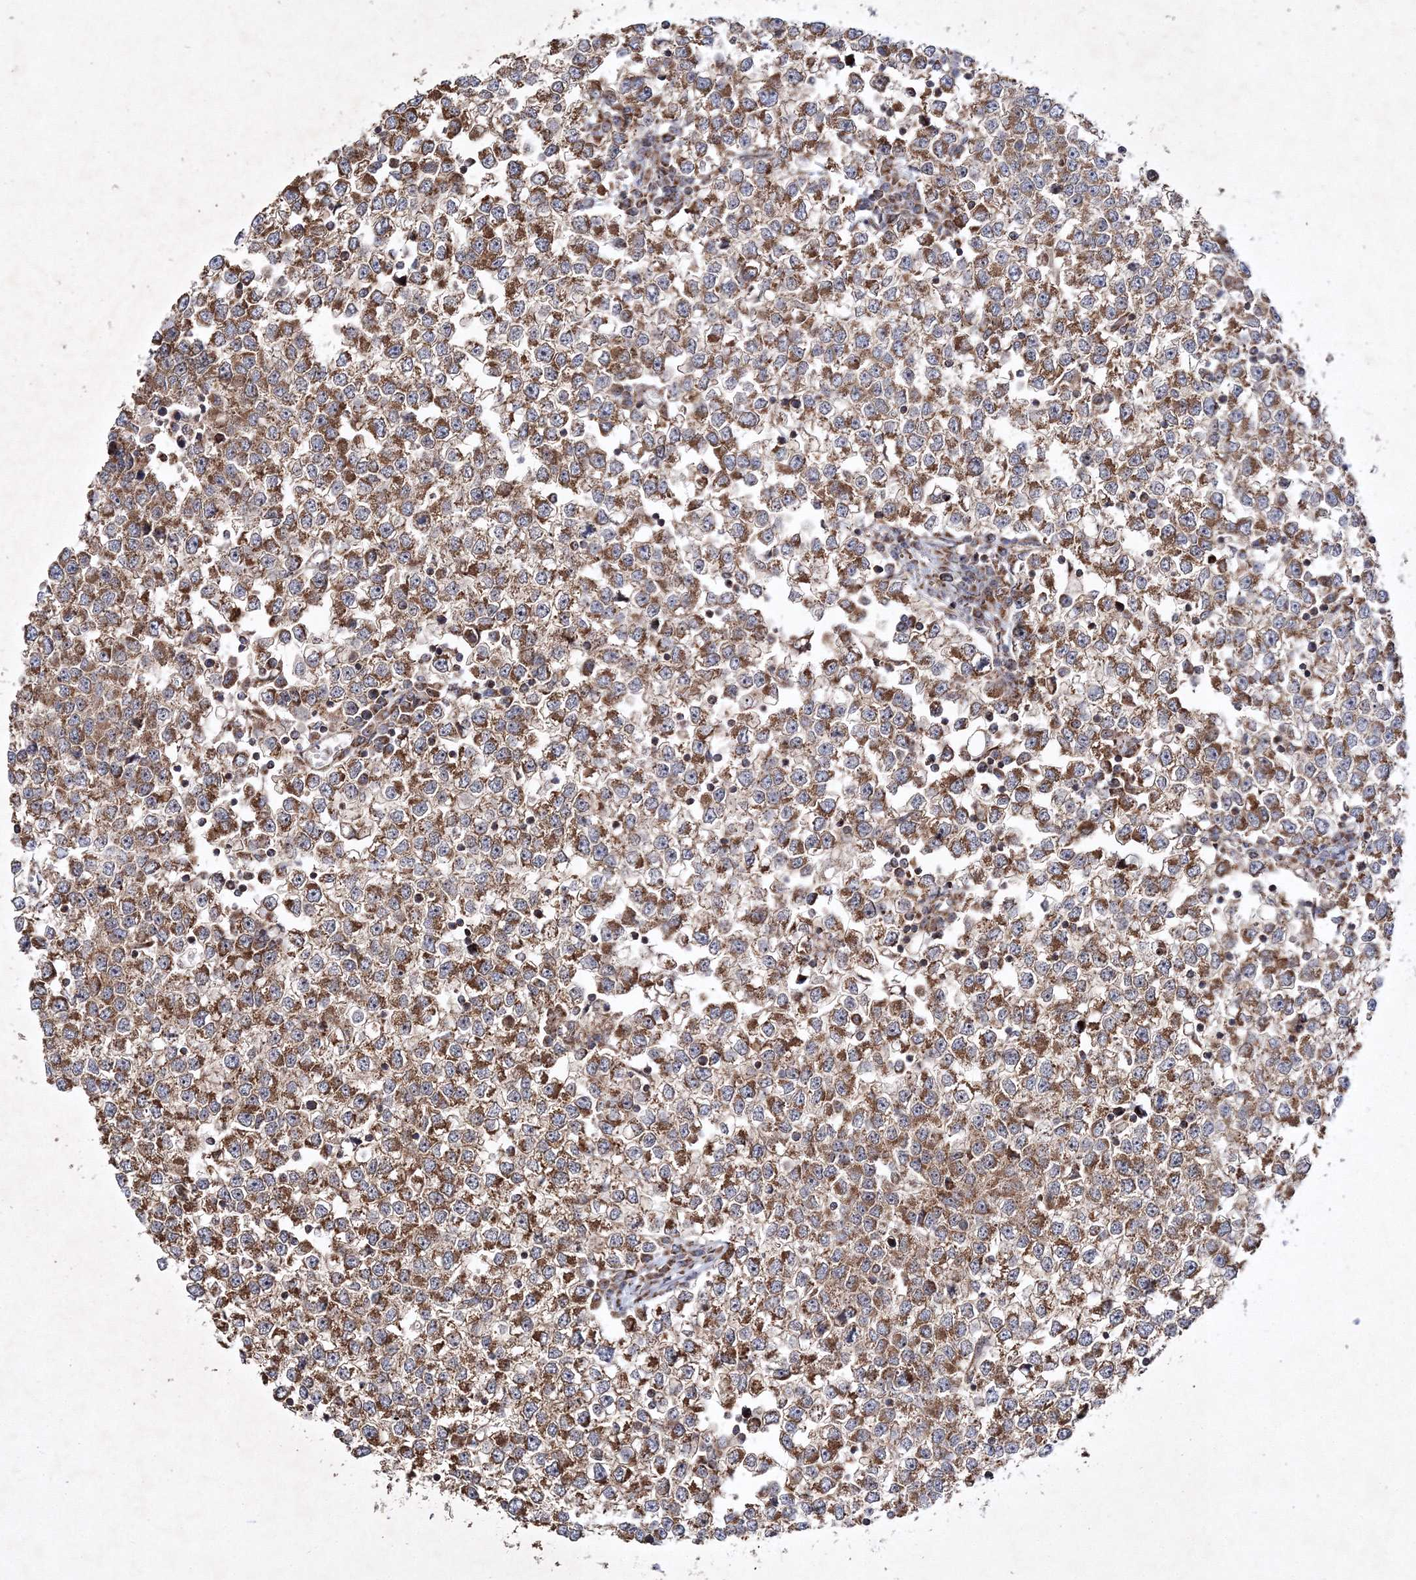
{"staining": {"intensity": "moderate", "quantity": ">75%", "location": "cytoplasmic/membranous"}, "tissue": "testis cancer", "cell_type": "Tumor cells", "image_type": "cancer", "snomed": [{"axis": "morphology", "description": "Seminoma, NOS"}, {"axis": "topography", "description": "Testis"}], "caption": "A high-resolution micrograph shows IHC staining of testis cancer, which shows moderate cytoplasmic/membranous expression in about >75% of tumor cells.", "gene": "SCRN3", "patient": {"sex": "male", "age": 65}}